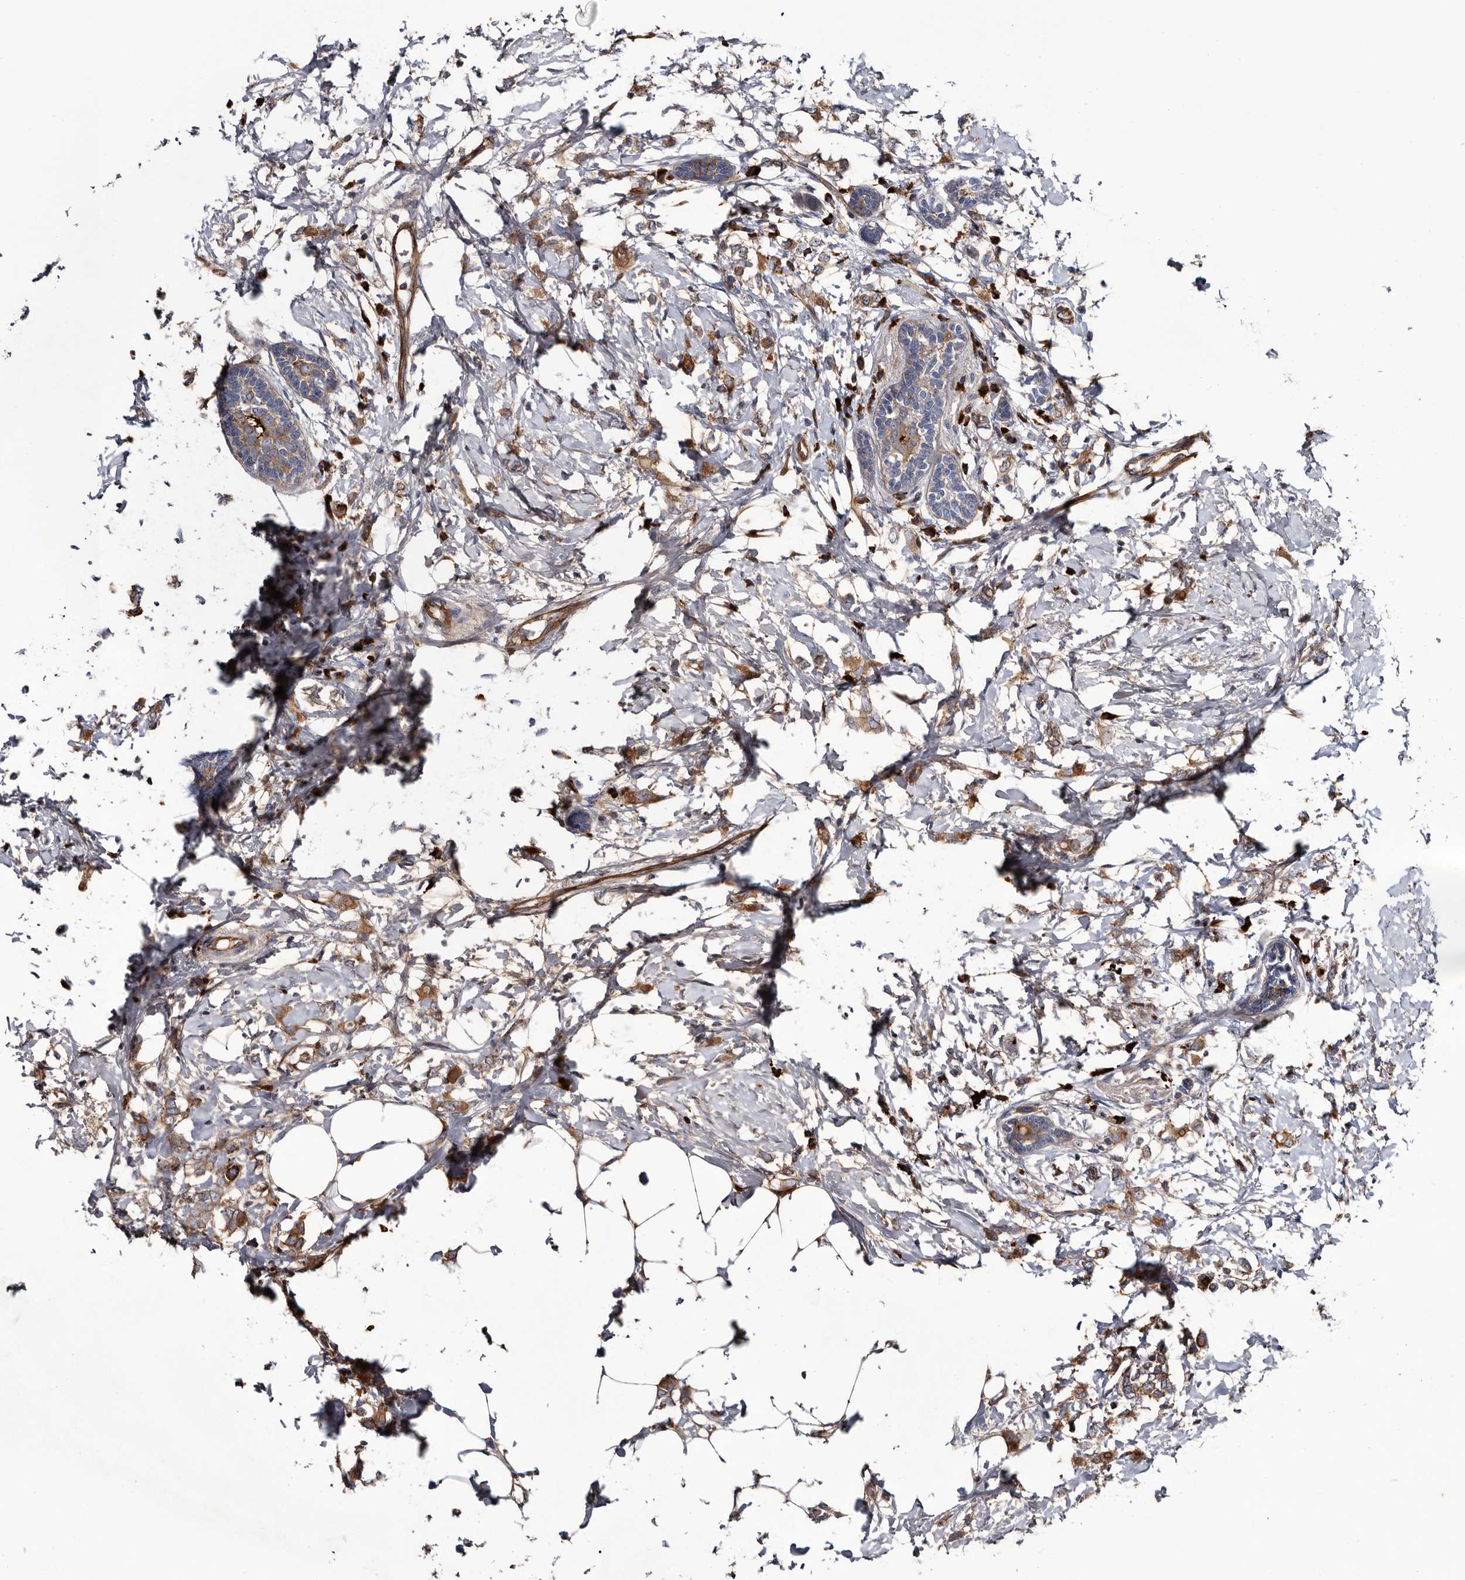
{"staining": {"intensity": "moderate", "quantity": ">75%", "location": "cytoplasmic/membranous"}, "tissue": "breast cancer", "cell_type": "Tumor cells", "image_type": "cancer", "snomed": [{"axis": "morphology", "description": "Normal tissue, NOS"}, {"axis": "morphology", "description": "Lobular carcinoma"}, {"axis": "topography", "description": "Breast"}], "caption": "This is an image of immunohistochemistry (IHC) staining of breast cancer, which shows moderate staining in the cytoplasmic/membranous of tumor cells.", "gene": "TSPAN17", "patient": {"sex": "female", "age": 47}}